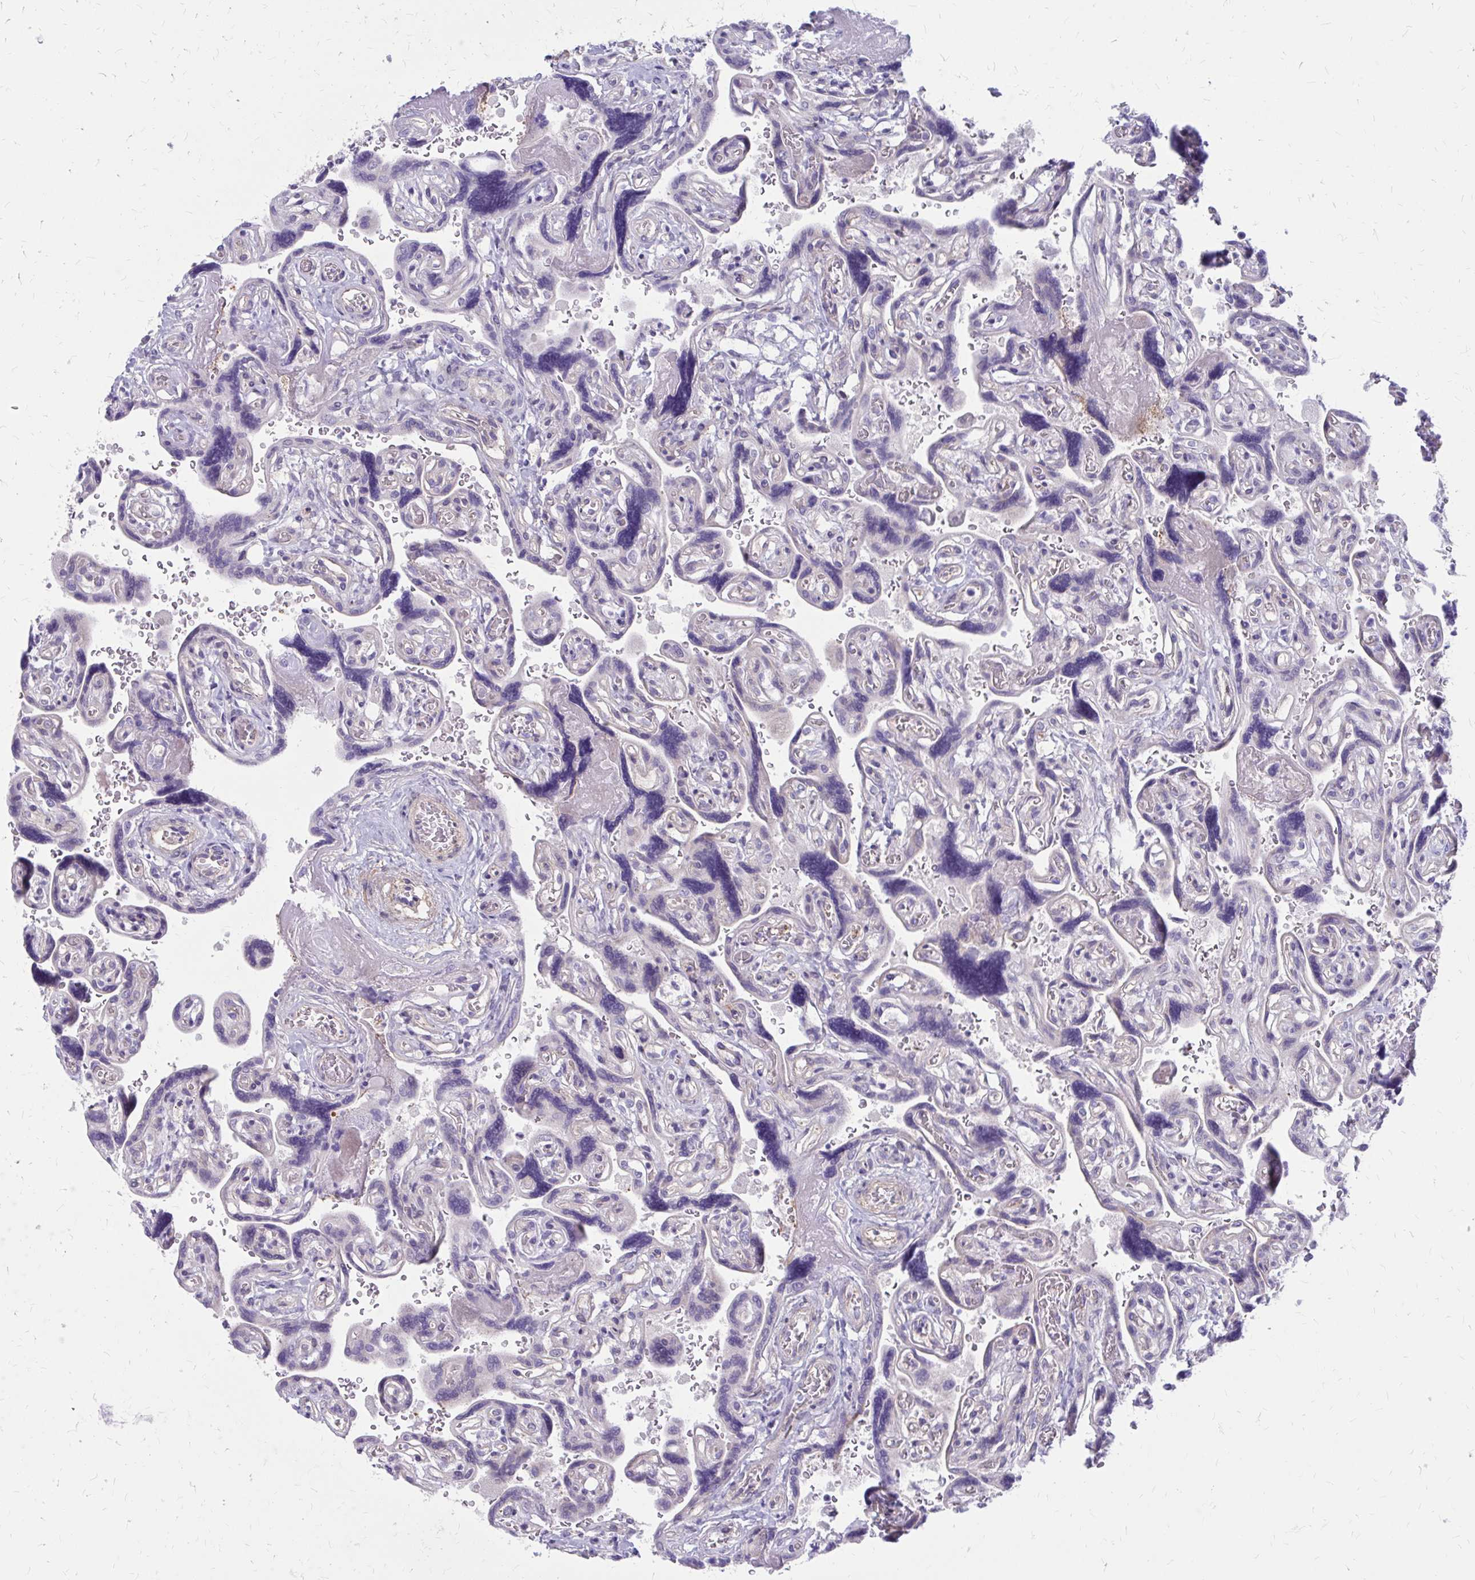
{"staining": {"intensity": "negative", "quantity": "none", "location": "none"}, "tissue": "placenta", "cell_type": "Decidual cells", "image_type": "normal", "snomed": [{"axis": "morphology", "description": "Normal tissue, NOS"}, {"axis": "topography", "description": "Placenta"}], "caption": "This is a micrograph of IHC staining of unremarkable placenta, which shows no staining in decidual cells. (DAB immunohistochemistry visualized using brightfield microscopy, high magnification).", "gene": "GLYATL2", "patient": {"sex": "female", "age": 32}}